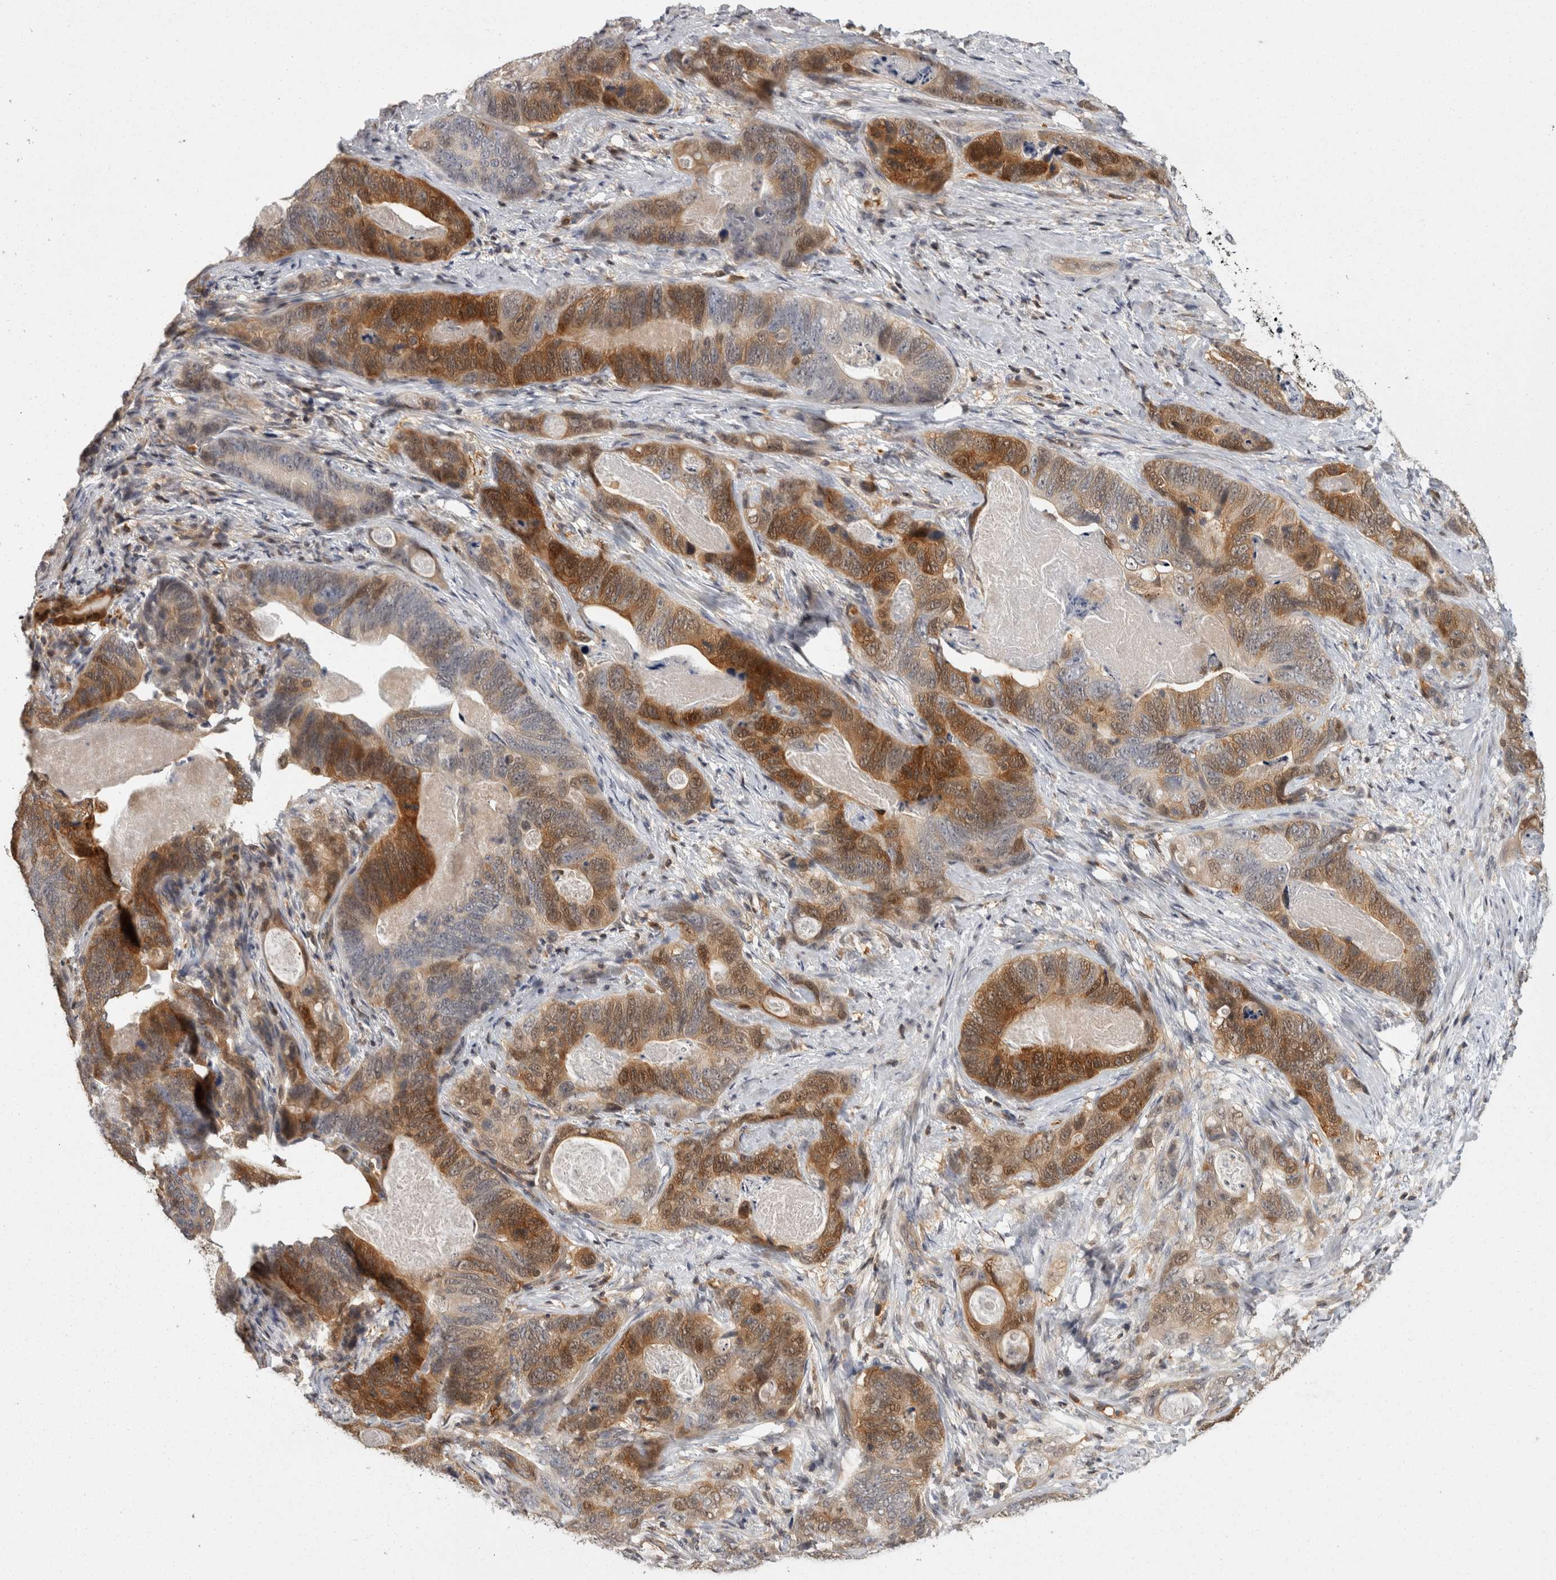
{"staining": {"intensity": "strong", "quantity": "25%-75%", "location": "cytoplasmic/membranous,nuclear"}, "tissue": "stomach cancer", "cell_type": "Tumor cells", "image_type": "cancer", "snomed": [{"axis": "morphology", "description": "Normal tissue, NOS"}, {"axis": "morphology", "description": "Adenocarcinoma, NOS"}, {"axis": "topography", "description": "Stomach"}], "caption": "The photomicrograph shows immunohistochemical staining of adenocarcinoma (stomach). There is strong cytoplasmic/membranous and nuclear positivity is identified in approximately 25%-75% of tumor cells.", "gene": "ACAT2", "patient": {"sex": "female", "age": 89}}